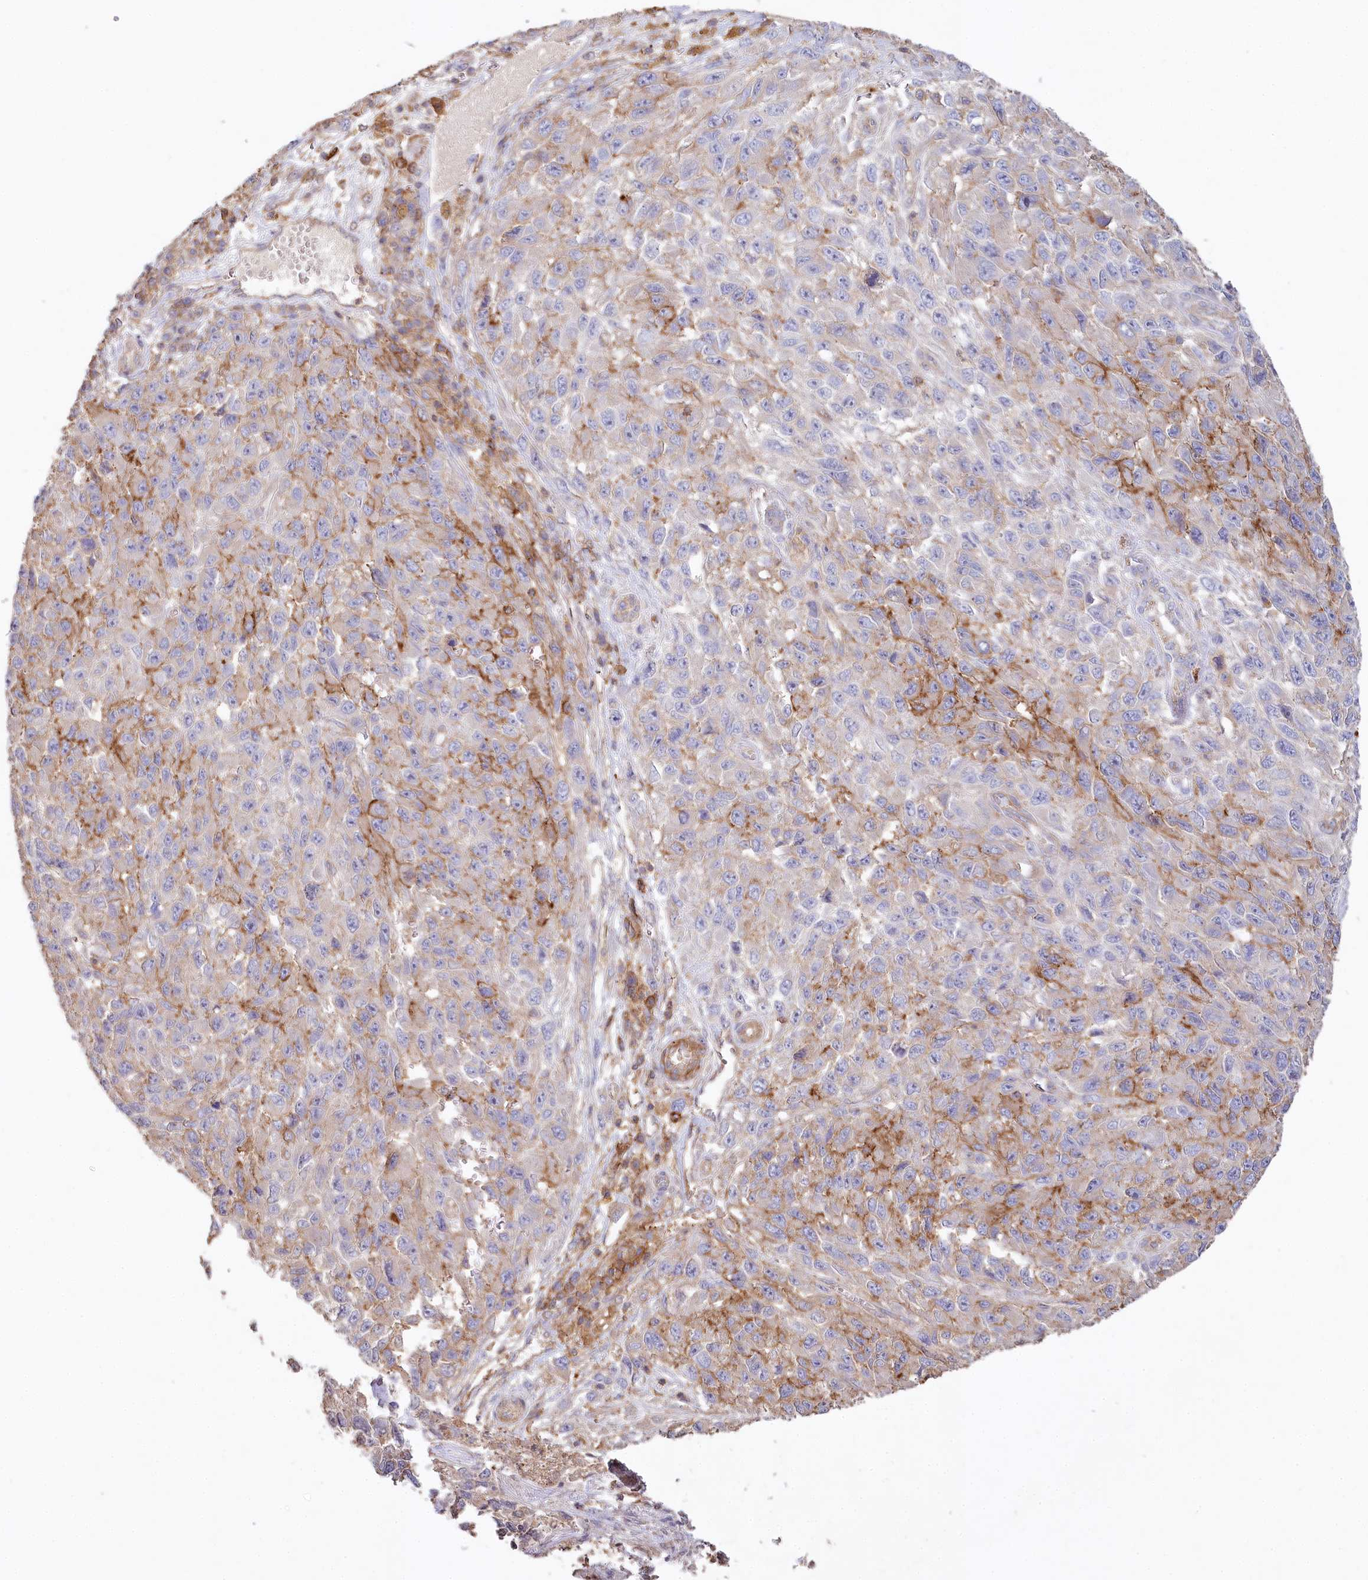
{"staining": {"intensity": "moderate", "quantity": "25%-75%", "location": "cytoplasmic/membranous"}, "tissue": "melanoma", "cell_type": "Tumor cells", "image_type": "cancer", "snomed": [{"axis": "morphology", "description": "Normal tissue, NOS"}, {"axis": "morphology", "description": "Malignant melanoma, NOS"}, {"axis": "topography", "description": "Skin"}], "caption": "Brown immunohistochemical staining in human melanoma reveals moderate cytoplasmic/membranous staining in about 25%-75% of tumor cells.", "gene": "RBP5", "patient": {"sex": "female", "age": 96}}